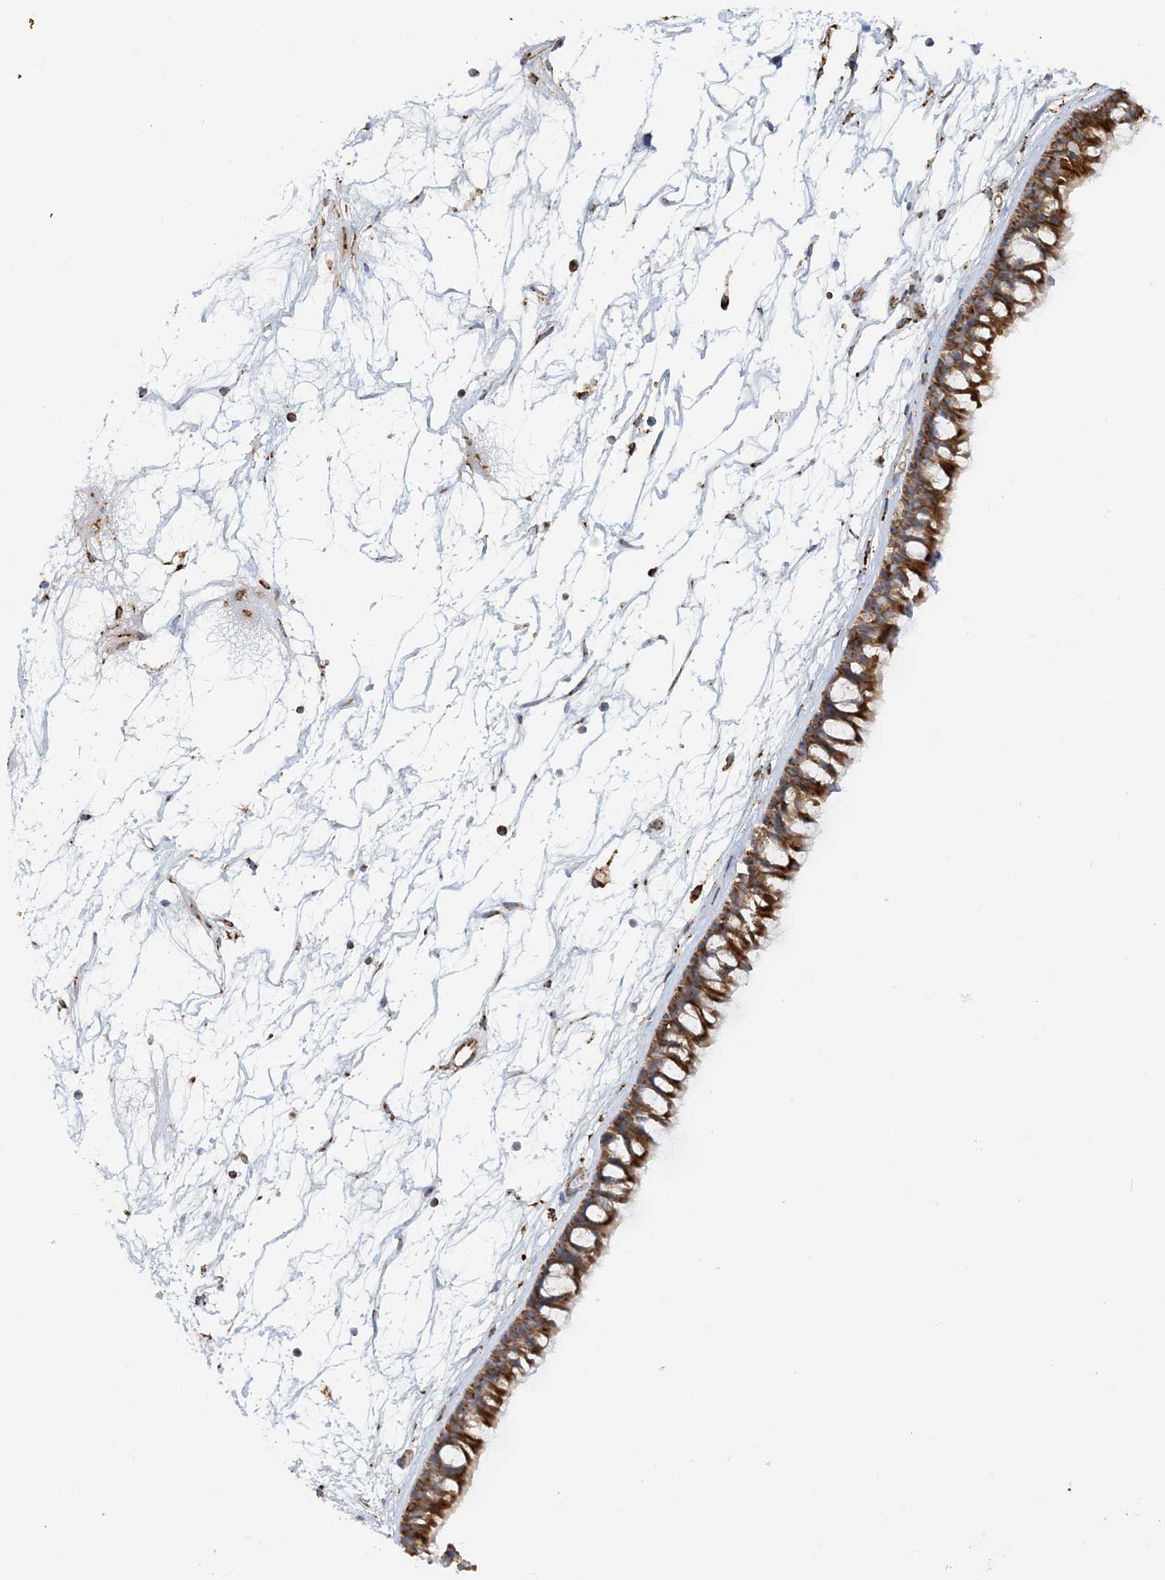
{"staining": {"intensity": "moderate", "quantity": ">75%", "location": "cytoplasmic/membranous"}, "tissue": "nasopharynx", "cell_type": "Respiratory epithelial cells", "image_type": "normal", "snomed": [{"axis": "morphology", "description": "Normal tissue, NOS"}, {"axis": "topography", "description": "Nasopharynx"}], "caption": "This micrograph displays IHC staining of benign nasopharynx, with medium moderate cytoplasmic/membranous staining in about >75% of respiratory epithelial cells.", "gene": "COA3", "patient": {"sex": "male", "age": 64}}